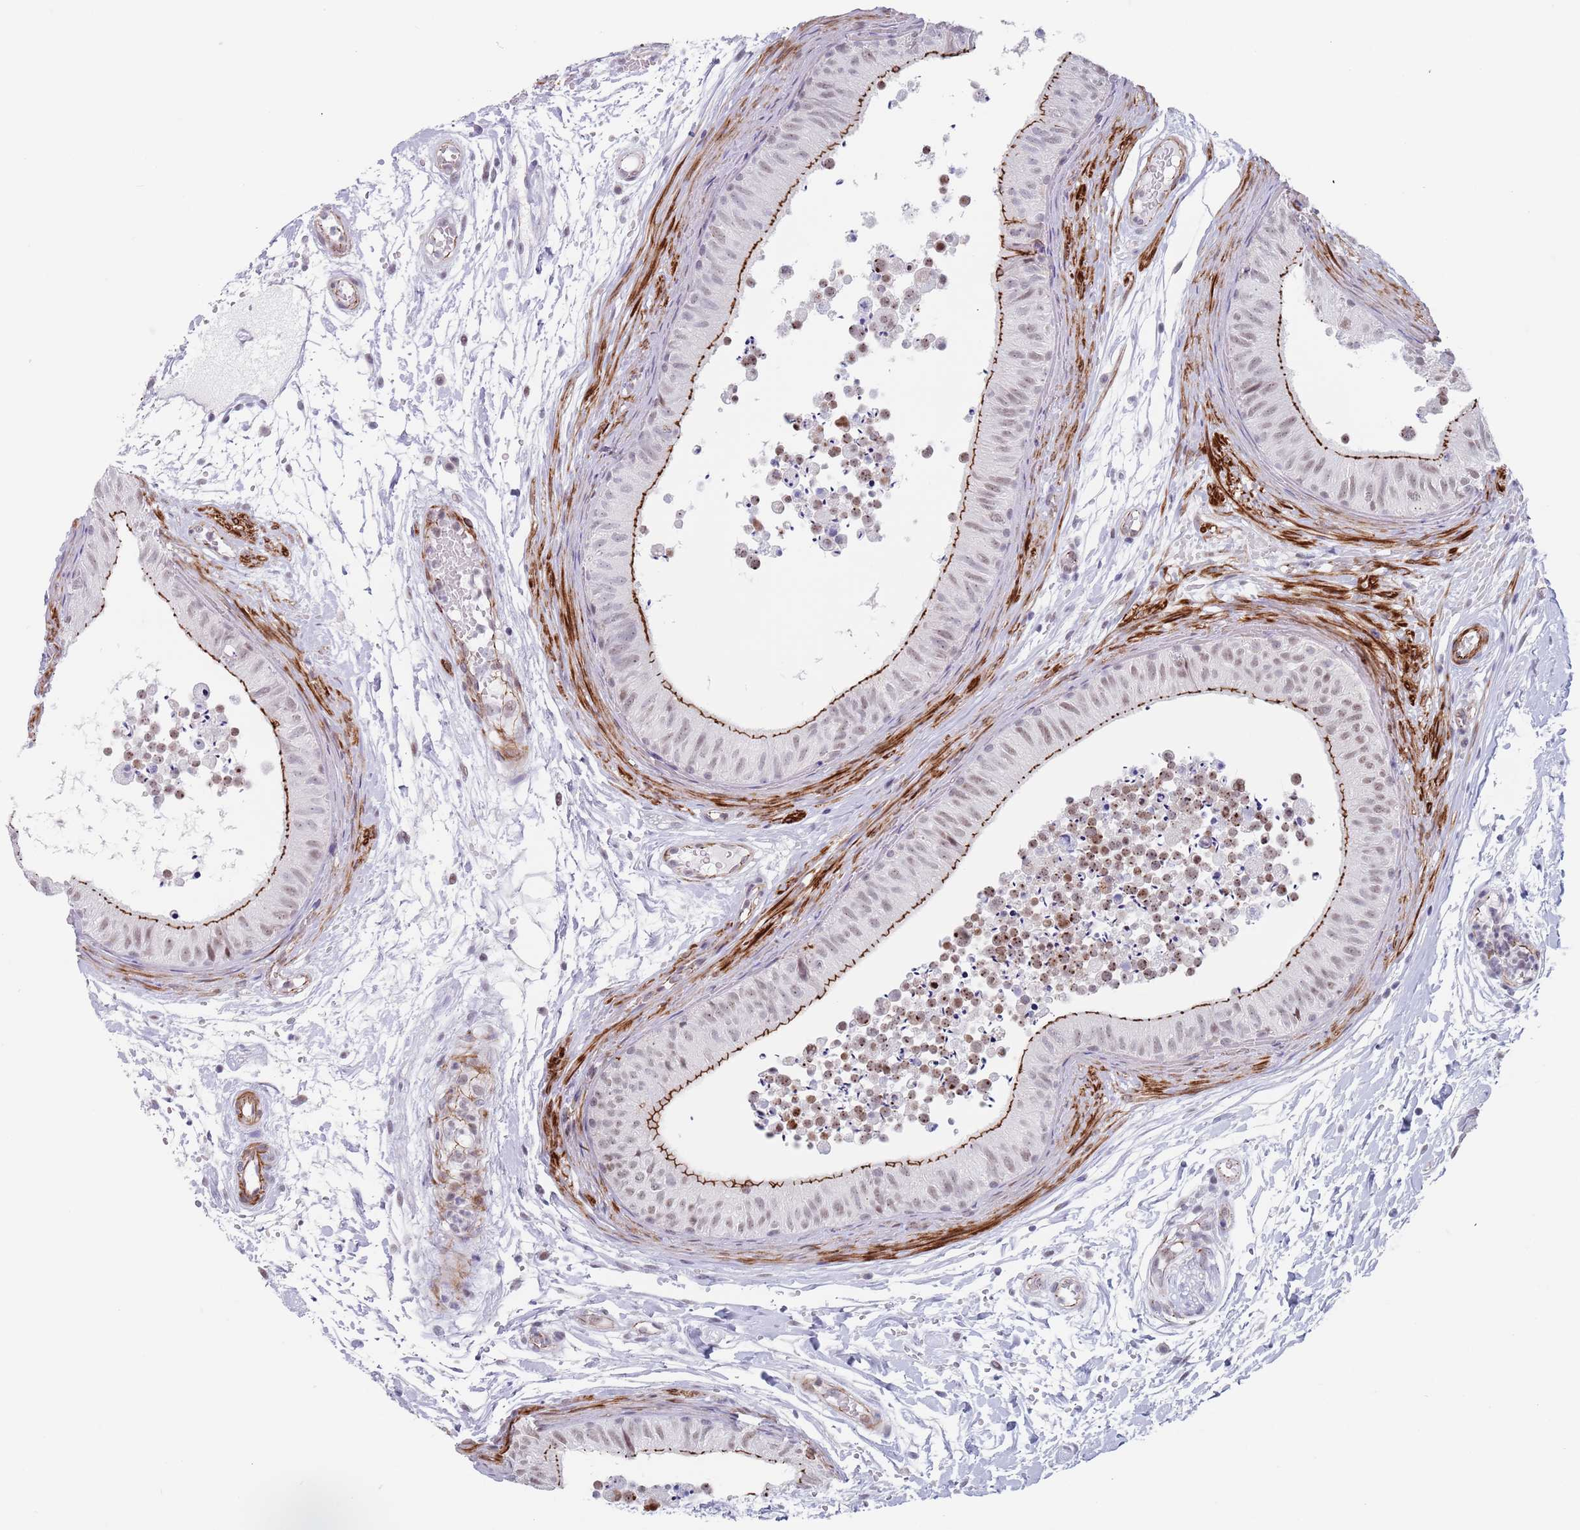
{"staining": {"intensity": "strong", "quantity": "25%-75%", "location": "cytoplasmic/membranous,nuclear"}, "tissue": "epididymis", "cell_type": "Glandular cells", "image_type": "normal", "snomed": [{"axis": "morphology", "description": "Normal tissue, NOS"}, {"axis": "topography", "description": "Epididymis"}], "caption": "About 25%-75% of glandular cells in unremarkable human epididymis display strong cytoplasmic/membranous,nuclear protein positivity as visualized by brown immunohistochemical staining.", "gene": "OR5A2", "patient": {"sex": "male", "age": 15}}